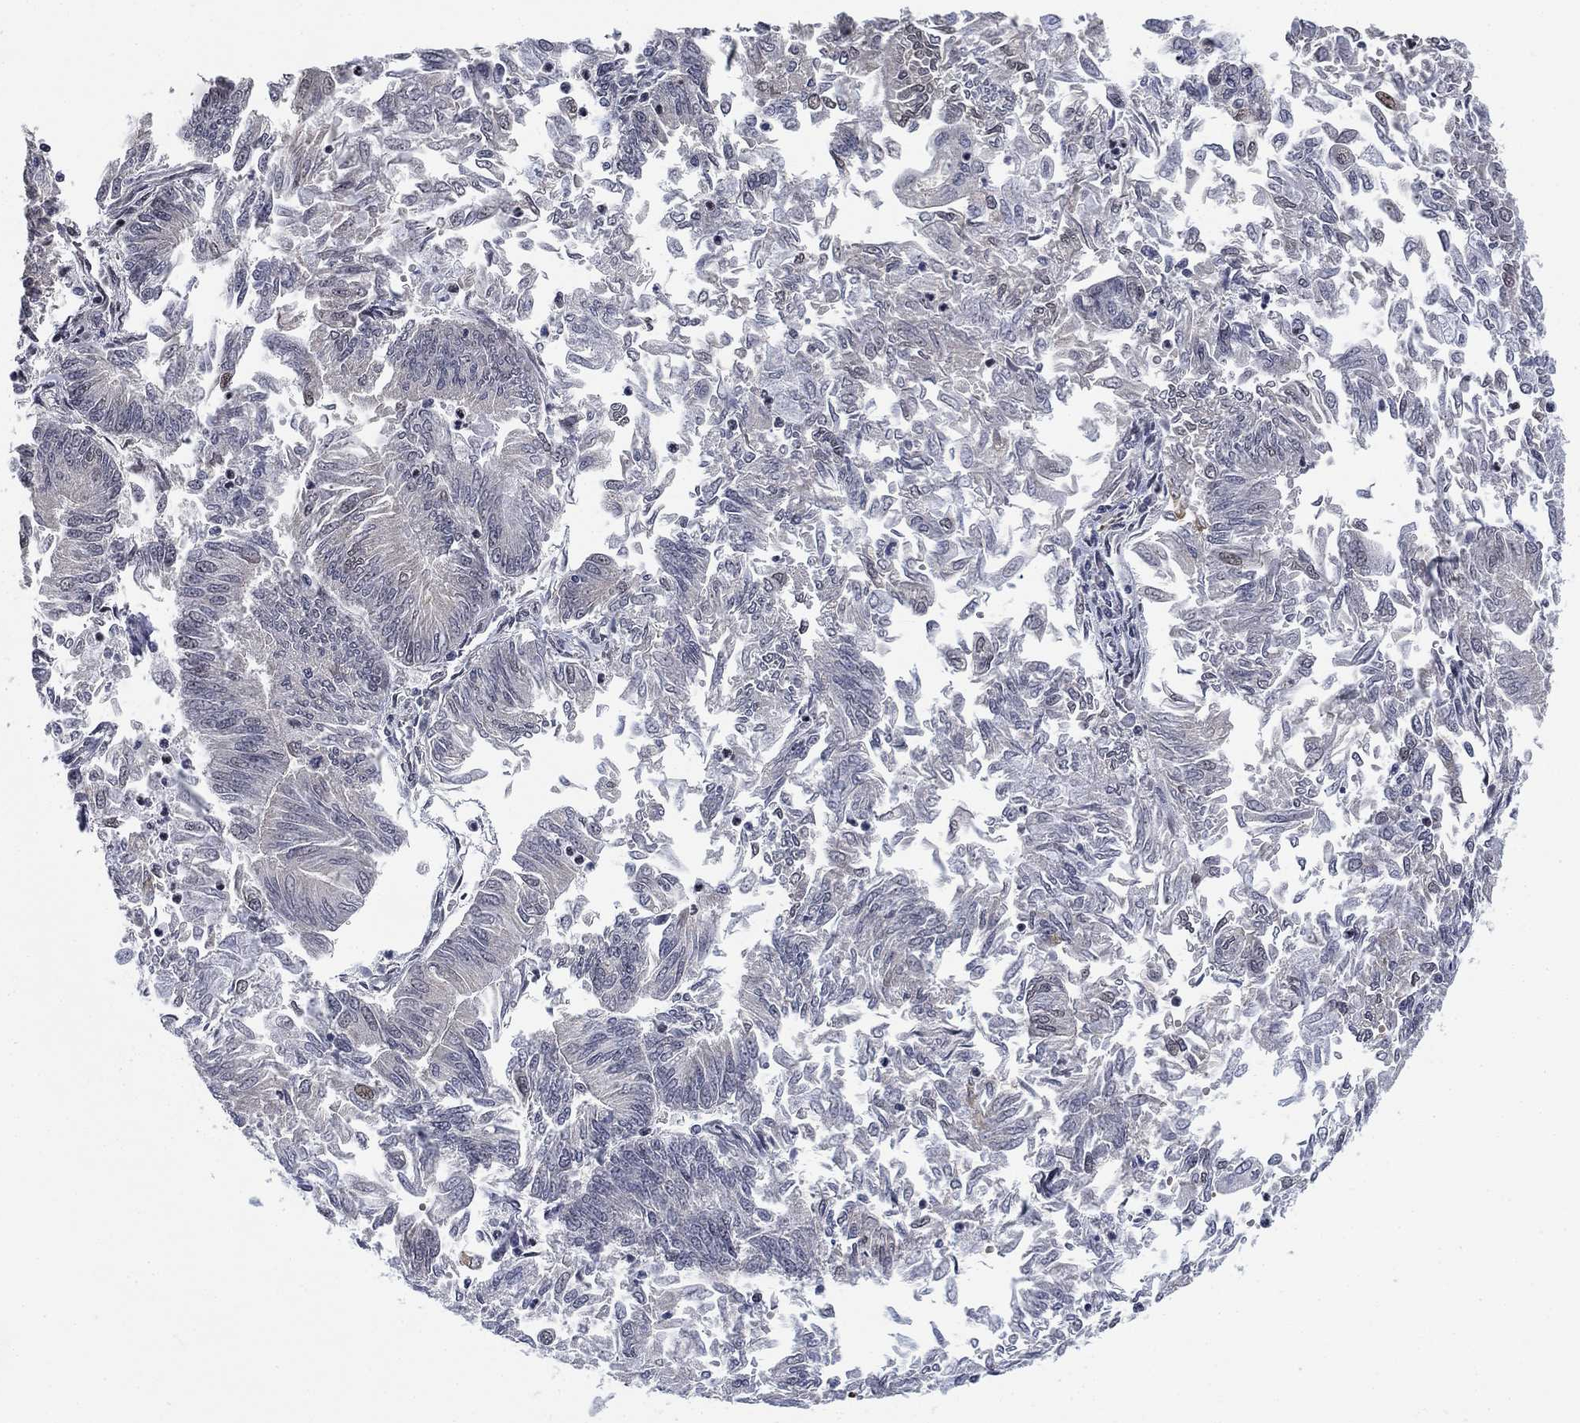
{"staining": {"intensity": "negative", "quantity": "none", "location": "none"}, "tissue": "endometrial cancer", "cell_type": "Tumor cells", "image_type": "cancer", "snomed": [{"axis": "morphology", "description": "Adenocarcinoma, NOS"}, {"axis": "topography", "description": "Endometrium"}], "caption": "The image displays no significant positivity in tumor cells of adenocarcinoma (endometrial).", "gene": "ZSCAN30", "patient": {"sex": "female", "age": 59}}